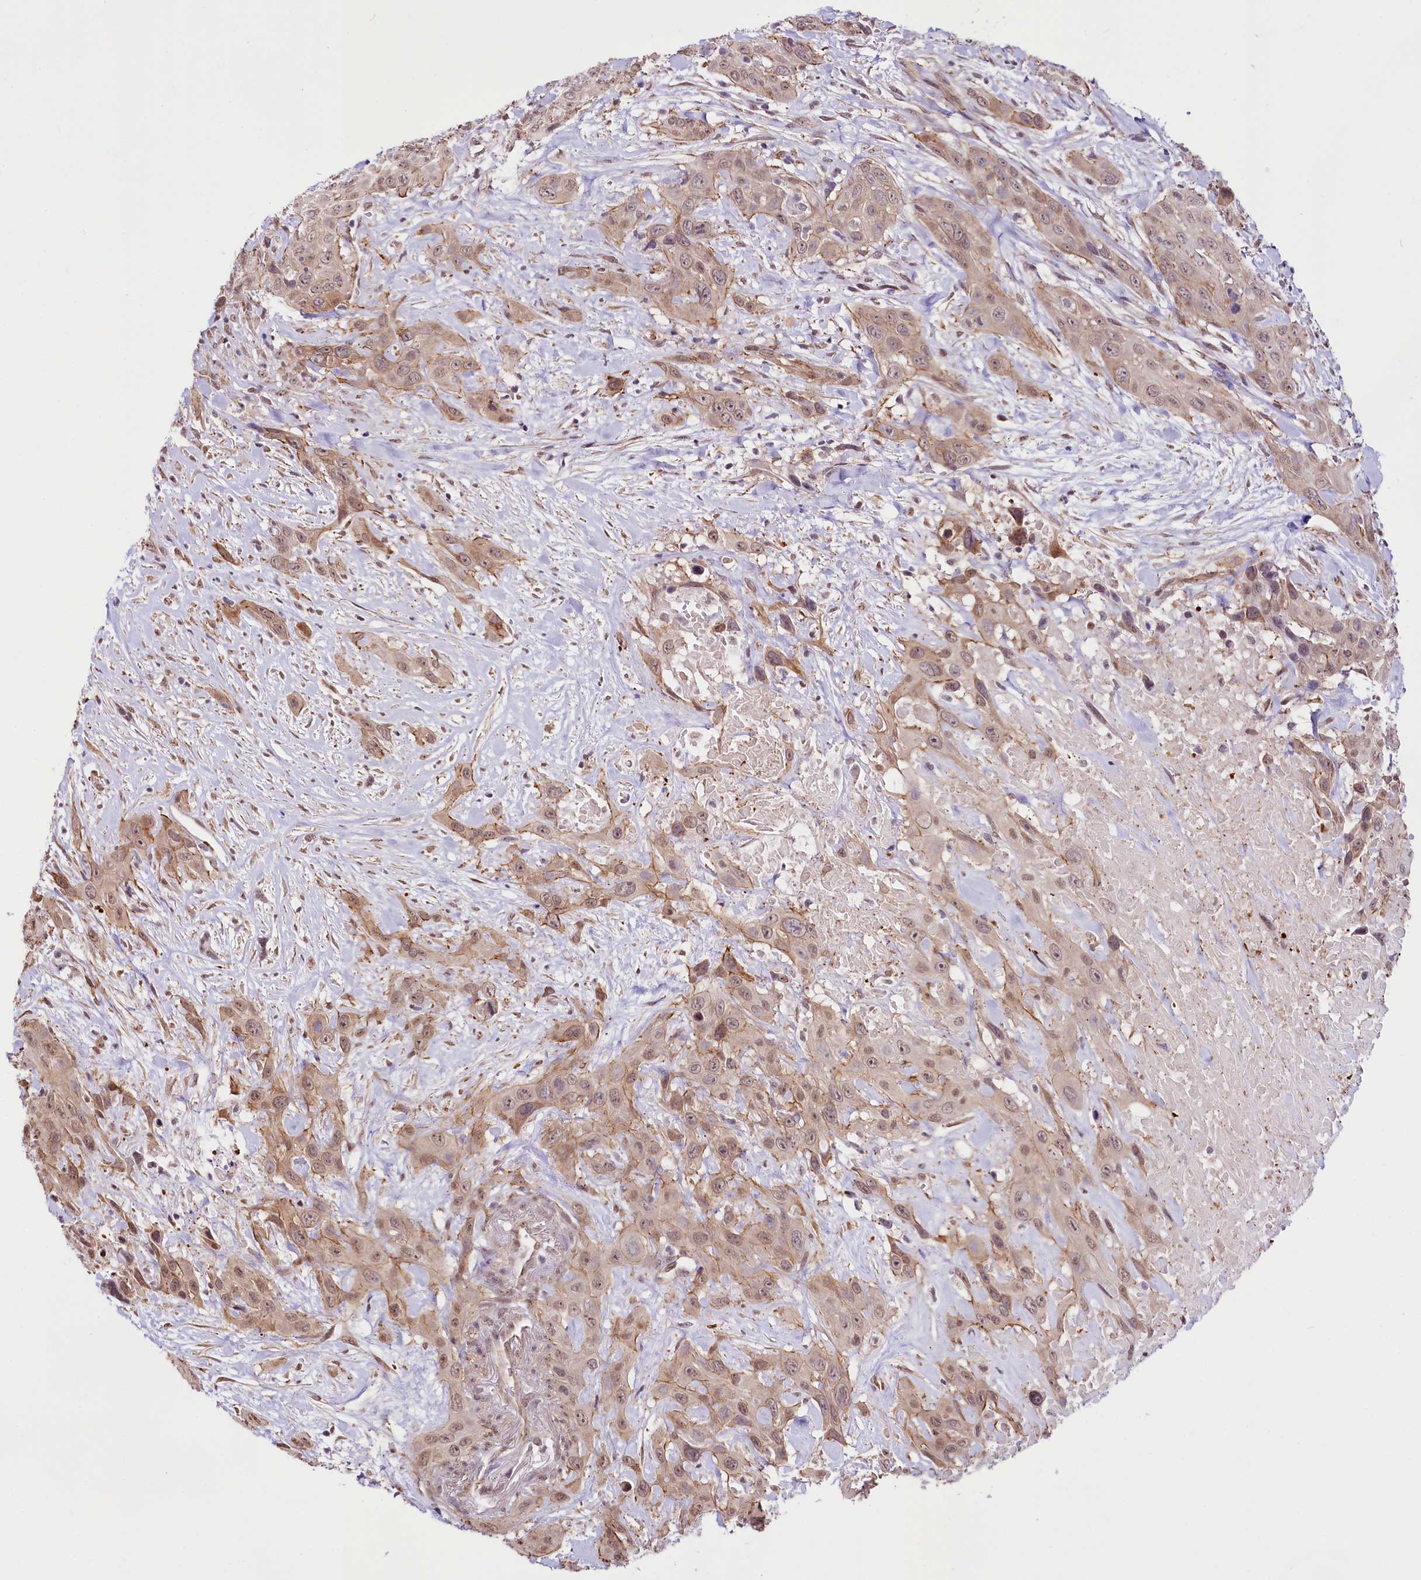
{"staining": {"intensity": "moderate", "quantity": ">75%", "location": "cytoplasmic/membranous,nuclear"}, "tissue": "head and neck cancer", "cell_type": "Tumor cells", "image_type": "cancer", "snomed": [{"axis": "morphology", "description": "Squamous cell carcinoma, NOS"}, {"axis": "topography", "description": "Head-Neck"}], "caption": "This is a histology image of immunohistochemistry (IHC) staining of head and neck squamous cell carcinoma, which shows moderate staining in the cytoplasmic/membranous and nuclear of tumor cells.", "gene": "ST7", "patient": {"sex": "male", "age": 81}}